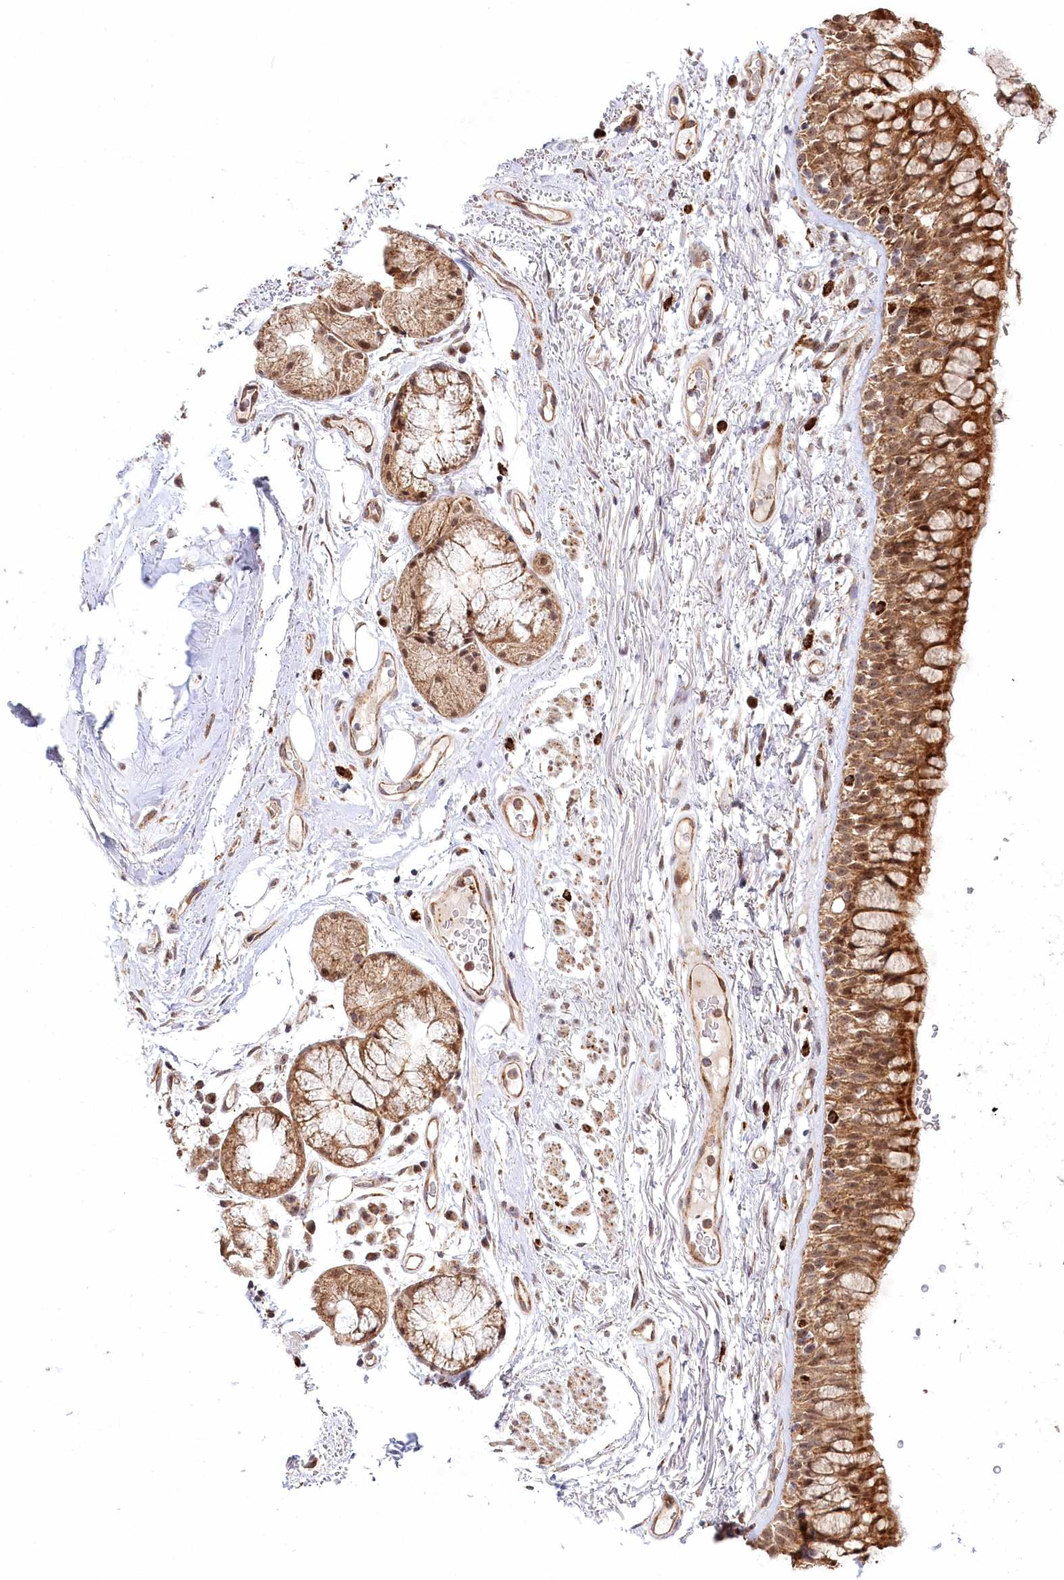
{"staining": {"intensity": "moderate", "quantity": ">75%", "location": "cytoplasmic/membranous"}, "tissue": "bronchus", "cell_type": "Respiratory epithelial cells", "image_type": "normal", "snomed": [{"axis": "morphology", "description": "Normal tissue, NOS"}, {"axis": "topography", "description": "Cartilage tissue"}, {"axis": "topography", "description": "Bronchus"}], "caption": "The image shows a brown stain indicating the presence of a protein in the cytoplasmic/membranous of respiratory epithelial cells in bronchus.", "gene": "RTN4IP1", "patient": {"sex": "female", "age": 73}}